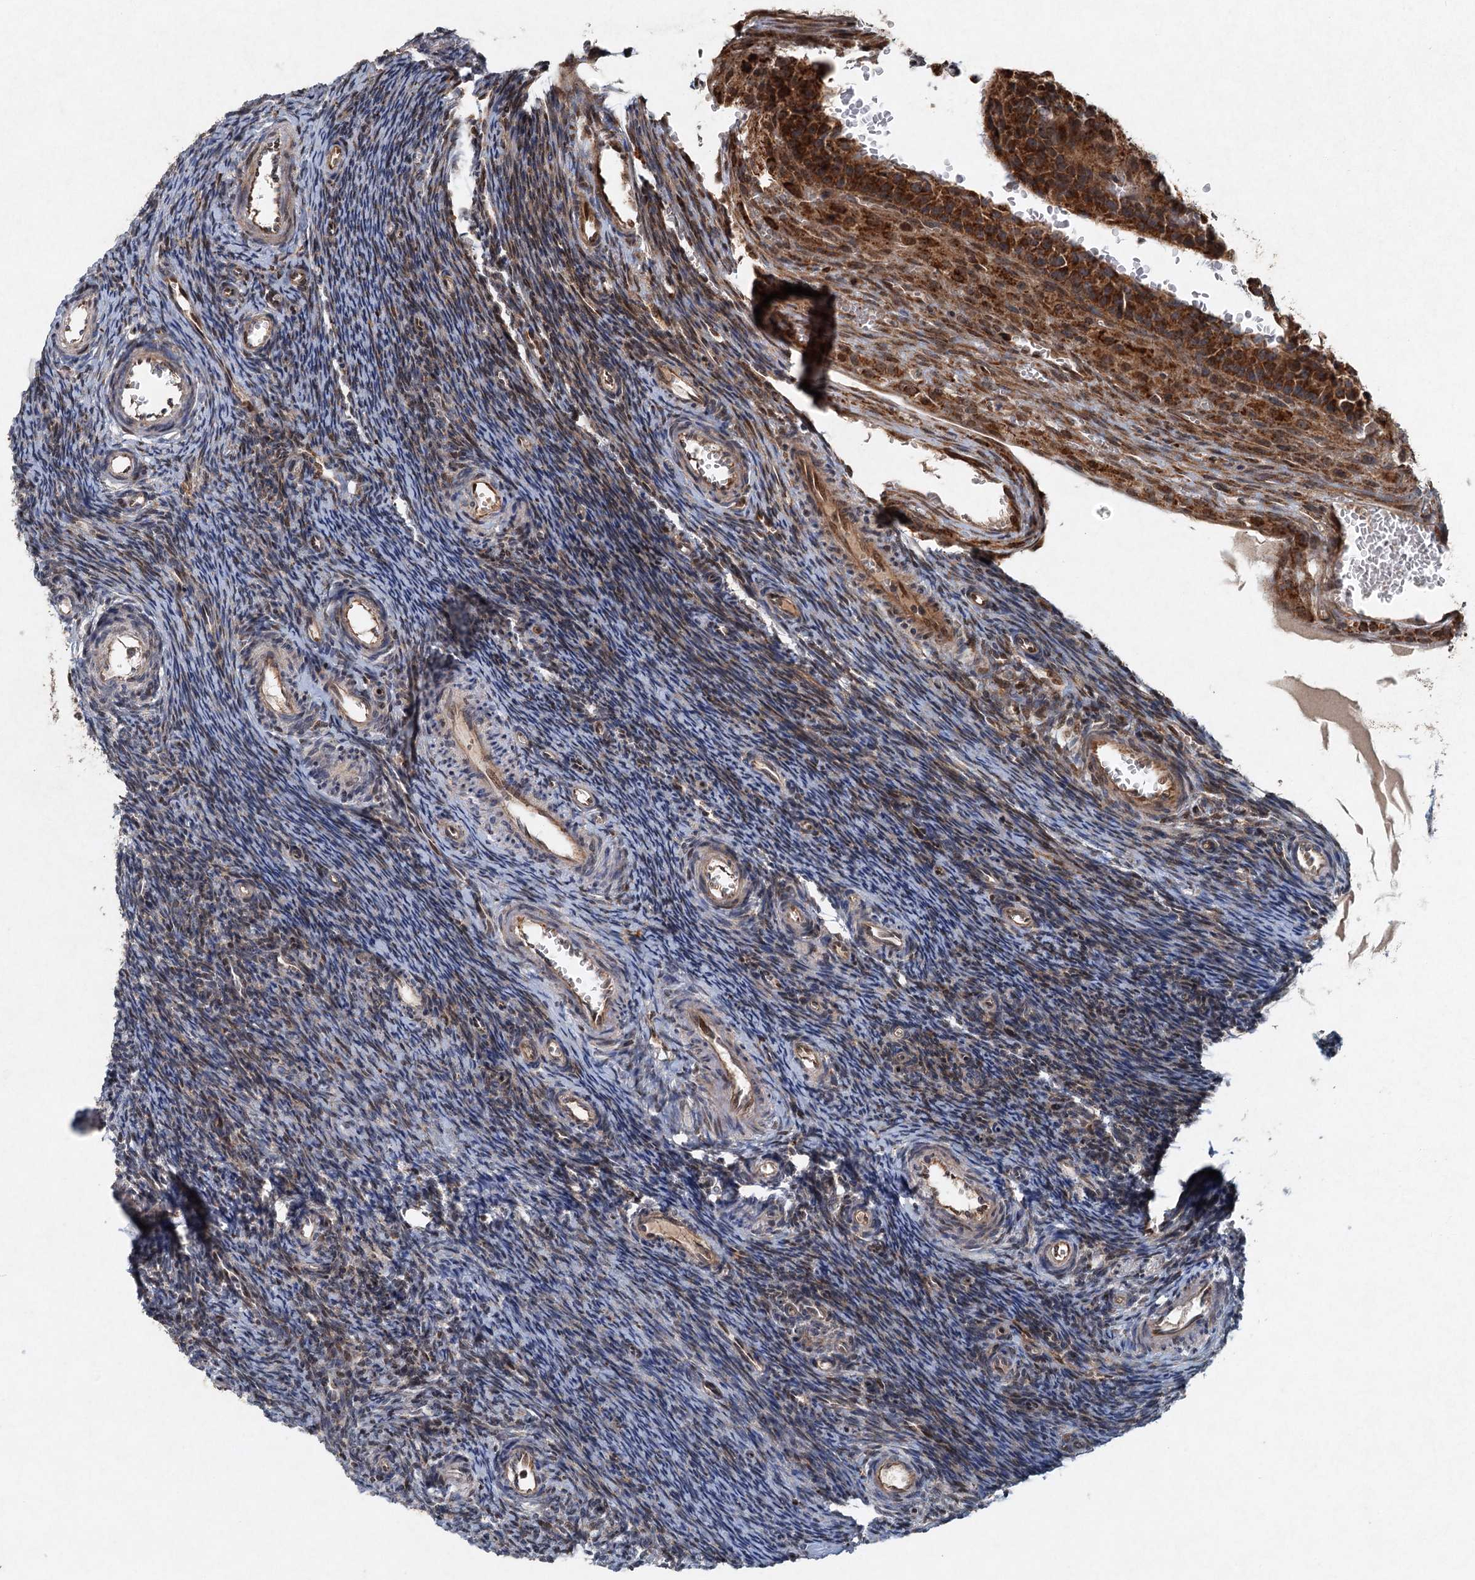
{"staining": {"intensity": "weak", "quantity": "25%-75%", "location": "cytoplasmic/membranous,nuclear"}, "tissue": "ovary", "cell_type": "Ovarian stroma cells", "image_type": "normal", "snomed": [{"axis": "morphology", "description": "Normal tissue, NOS"}, {"axis": "topography", "description": "Ovary"}], "caption": "Immunohistochemical staining of benign ovary exhibits weak cytoplasmic/membranous,nuclear protein expression in about 25%-75% of ovarian stroma cells. (Brightfield microscopy of DAB IHC at high magnification).", "gene": "SRPX2", "patient": {"sex": "female", "age": 39}}